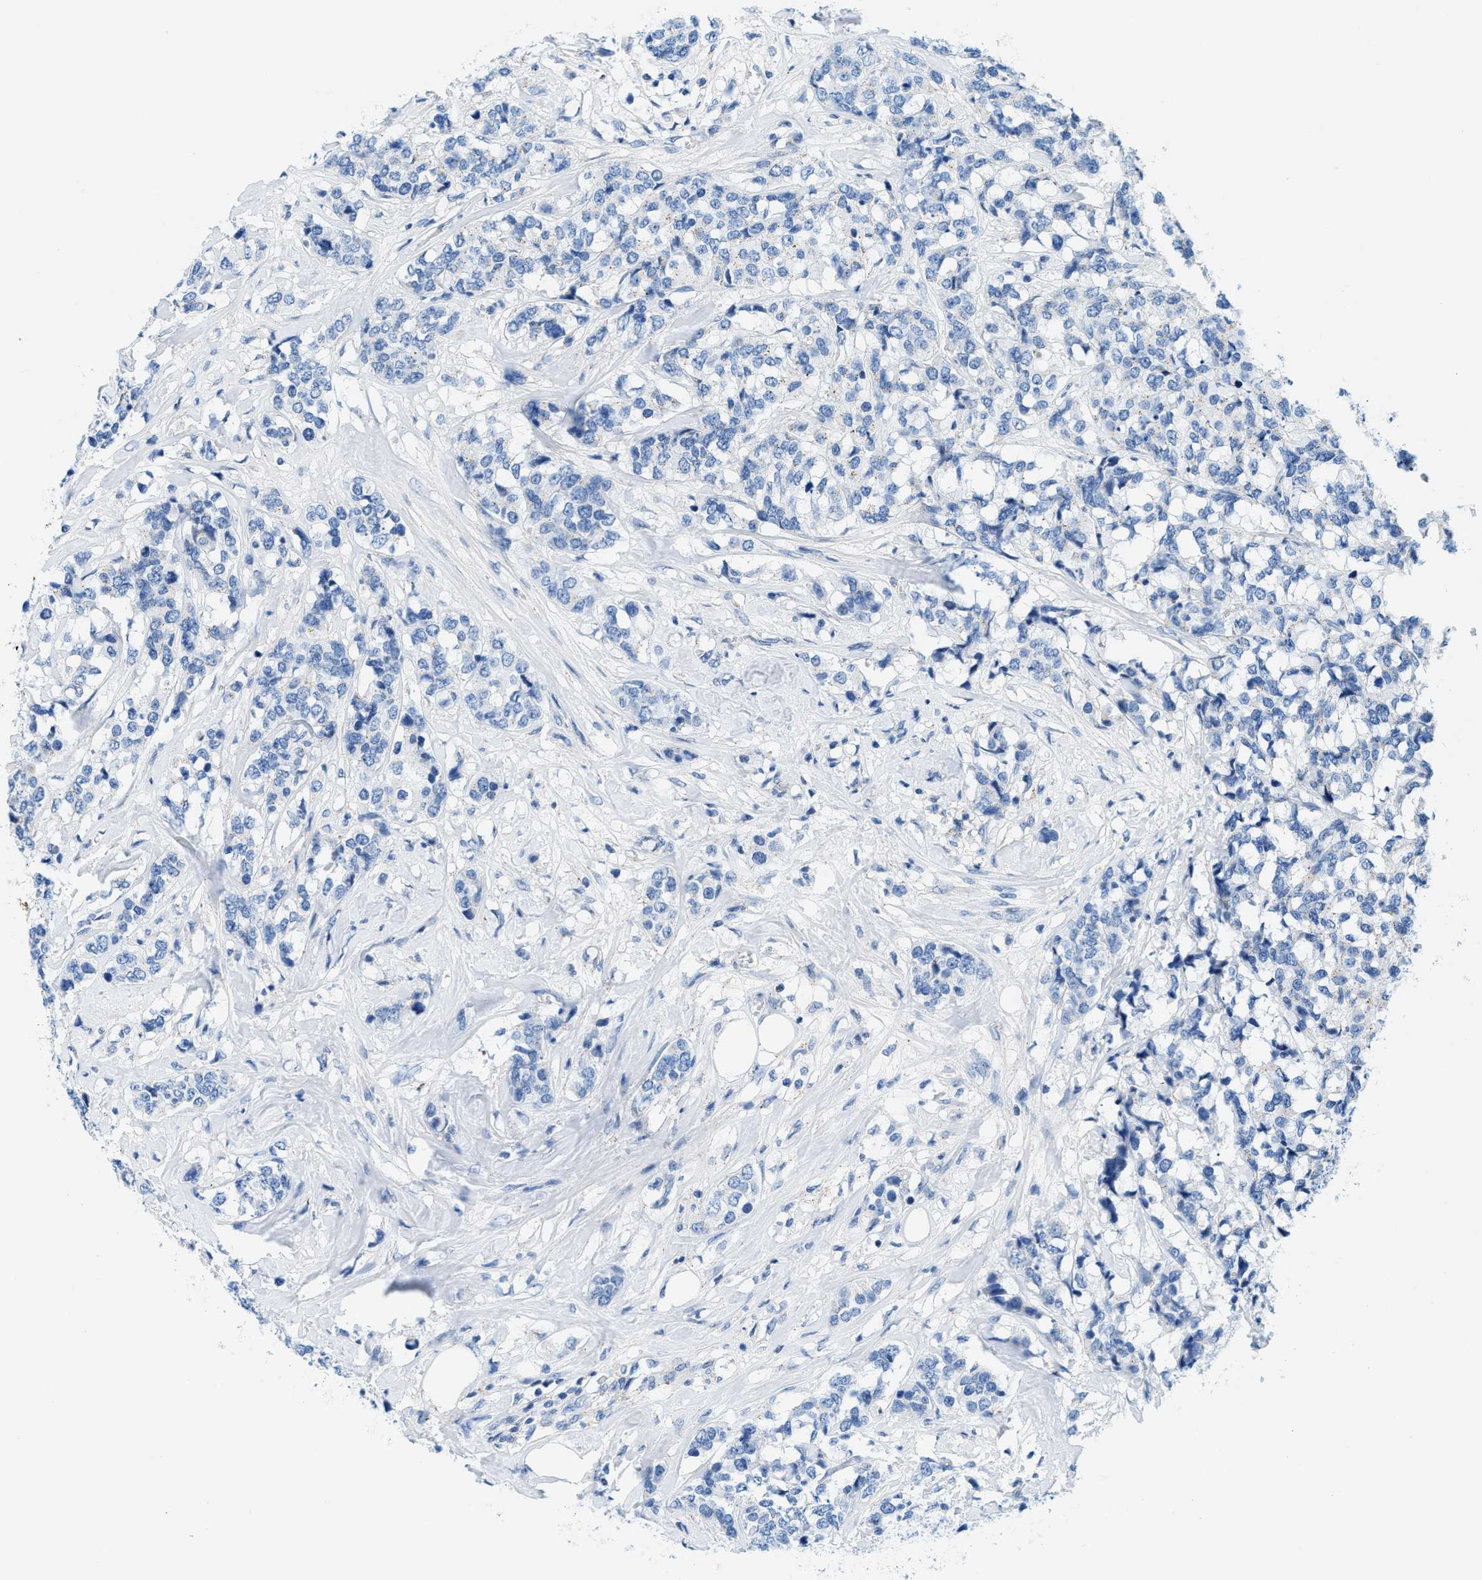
{"staining": {"intensity": "weak", "quantity": "<25%", "location": "cytoplasmic/membranous"}, "tissue": "breast cancer", "cell_type": "Tumor cells", "image_type": "cancer", "snomed": [{"axis": "morphology", "description": "Lobular carcinoma"}, {"axis": "topography", "description": "Breast"}], "caption": "The IHC histopathology image has no significant expression in tumor cells of breast lobular carcinoma tissue. The staining is performed using DAB brown chromogen with nuclei counter-stained in using hematoxylin.", "gene": "FDCSP", "patient": {"sex": "female", "age": 59}}